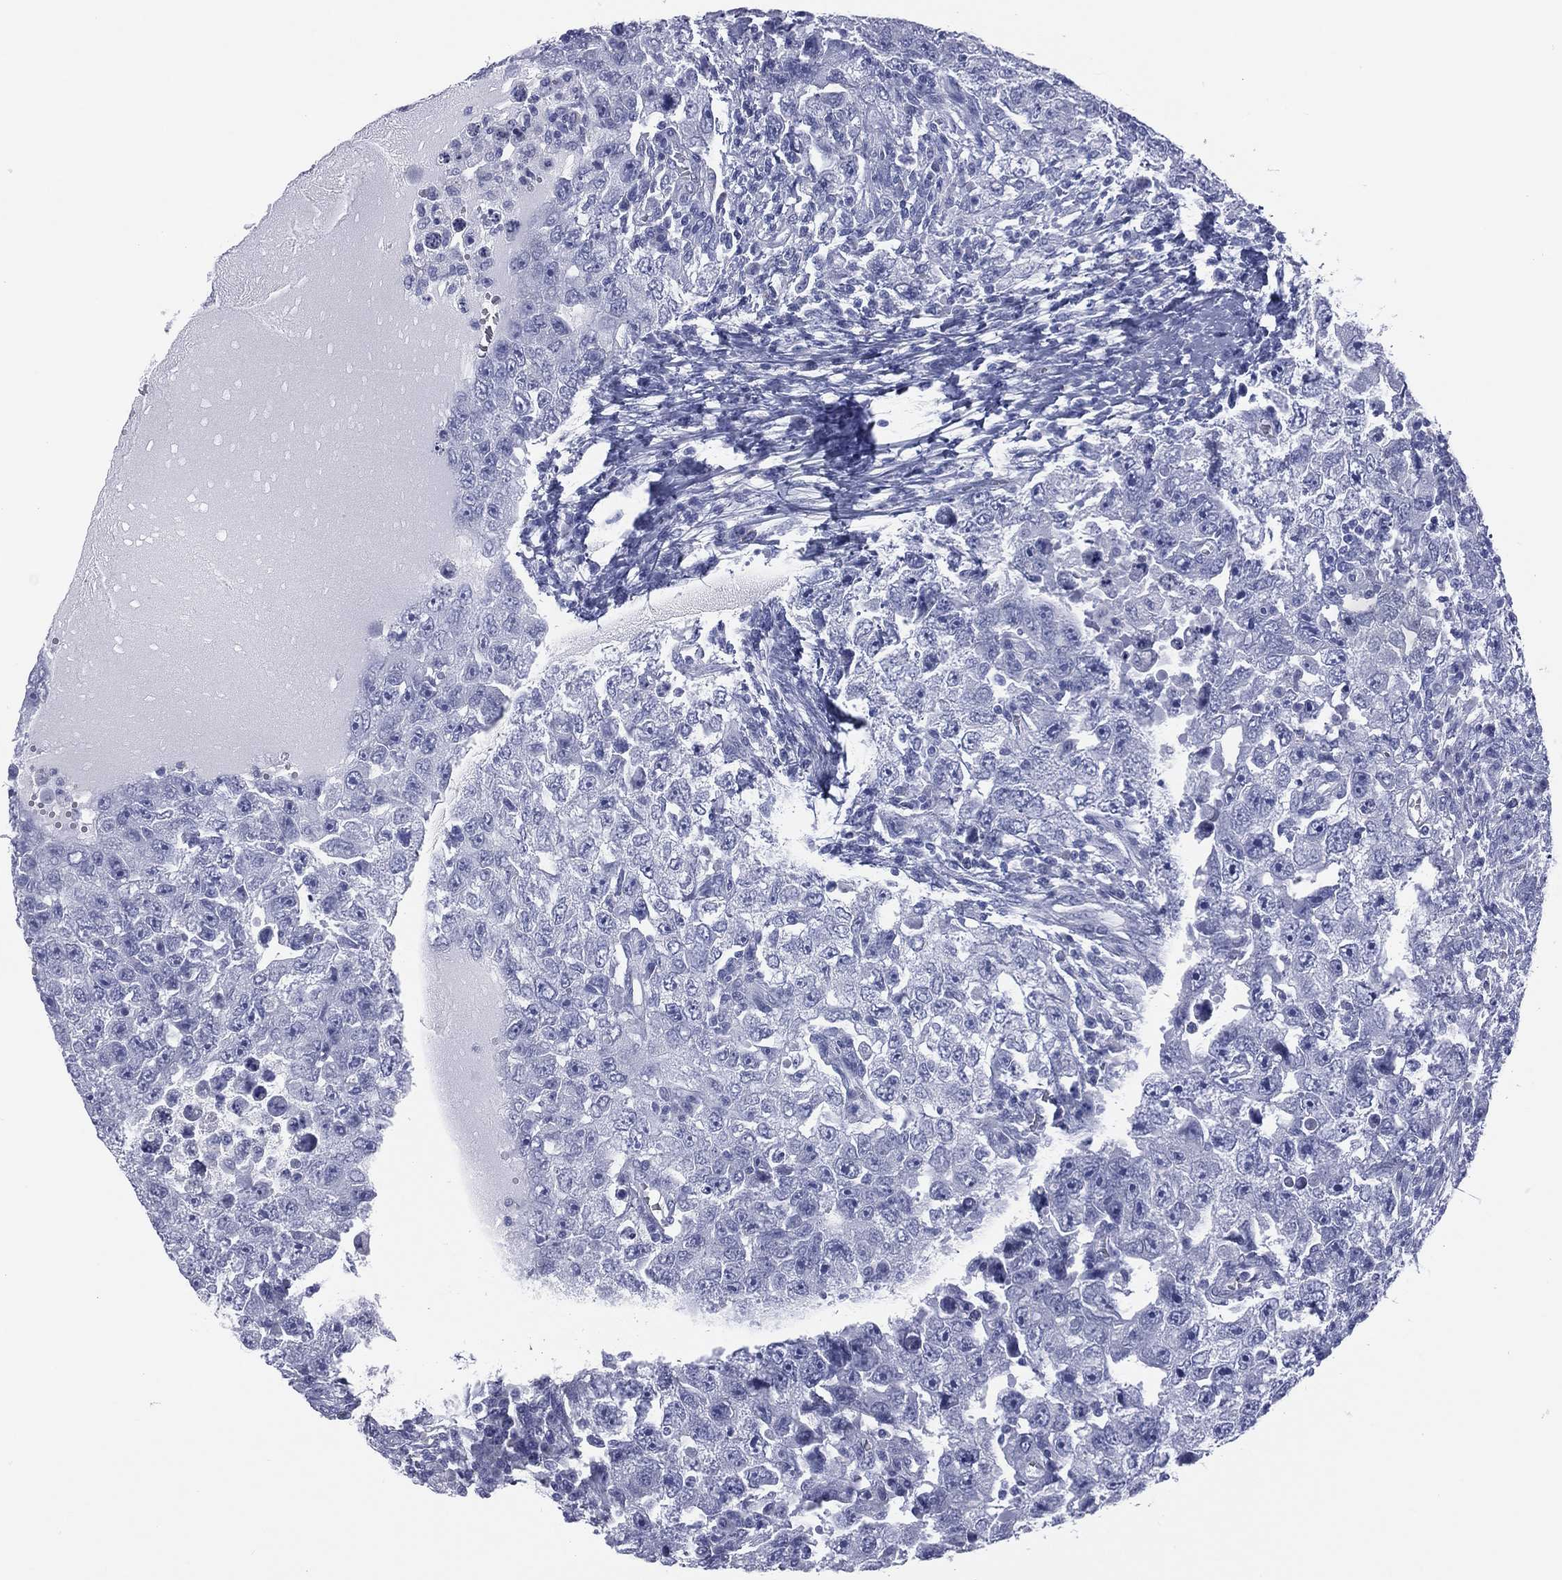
{"staining": {"intensity": "negative", "quantity": "none", "location": "none"}, "tissue": "testis cancer", "cell_type": "Tumor cells", "image_type": "cancer", "snomed": [{"axis": "morphology", "description": "Carcinoma, Embryonal, NOS"}, {"axis": "topography", "description": "Testis"}], "caption": "DAB (3,3'-diaminobenzidine) immunohistochemical staining of embryonal carcinoma (testis) demonstrates no significant expression in tumor cells. (Stains: DAB (3,3'-diaminobenzidine) IHC with hematoxylin counter stain, Microscopy: brightfield microscopy at high magnification).", "gene": "MLN", "patient": {"sex": "male", "age": 26}}